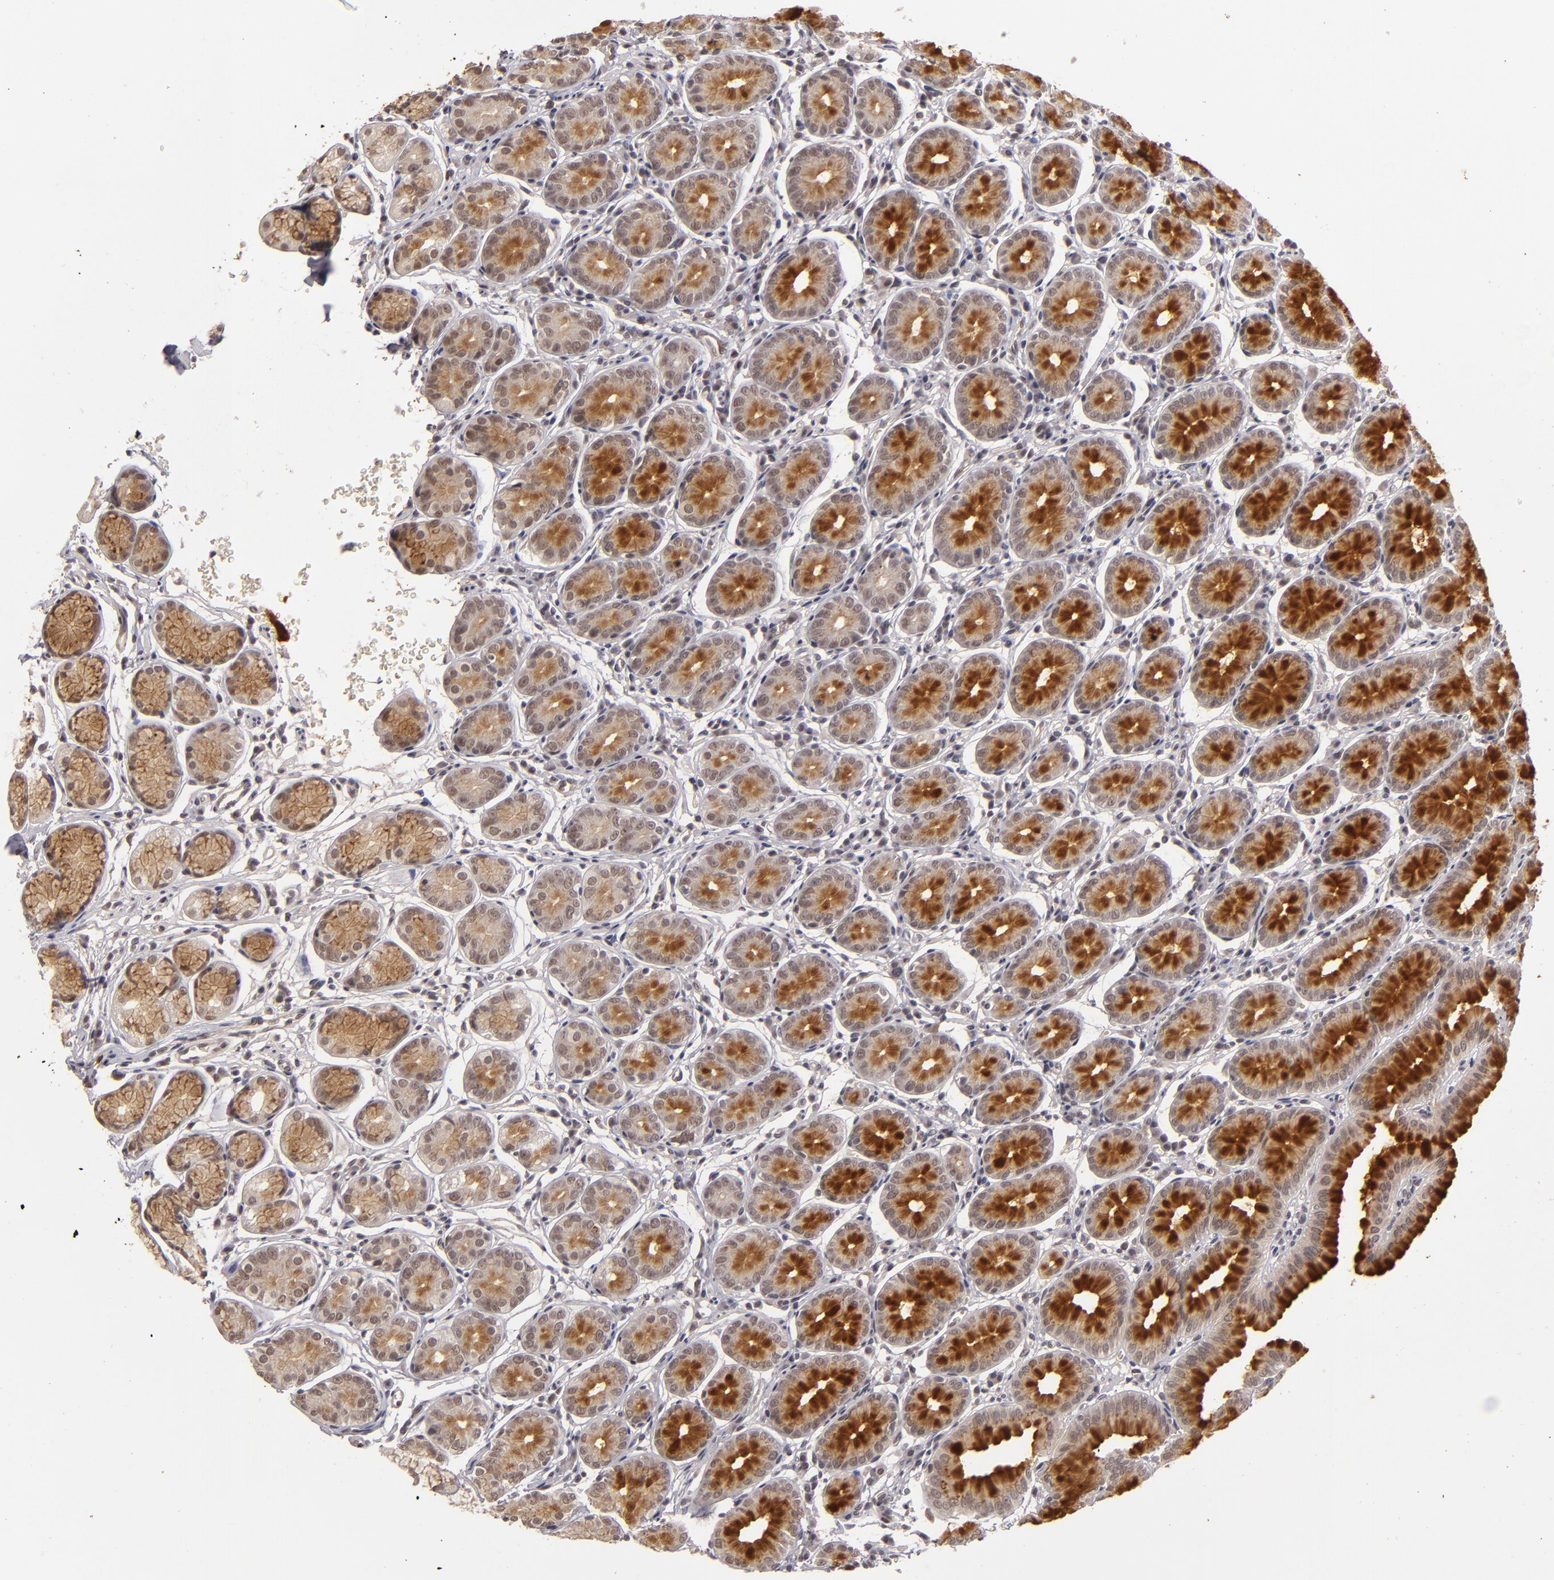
{"staining": {"intensity": "strong", "quantity": ">75%", "location": "cytoplasmic/membranous"}, "tissue": "stomach", "cell_type": "Glandular cells", "image_type": "normal", "snomed": [{"axis": "morphology", "description": "Normal tissue, NOS"}, {"axis": "topography", "description": "Stomach"}], "caption": "Stomach was stained to show a protein in brown. There is high levels of strong cytoplasmic/membranous expression in approximately >75% of glandular cells. (DAB (3,3'-diaminobenzidine) = brown stain, brightfield microscopy at high magnification).", "gene": "DFFA", "patient": {"sex": "male", "age": 42}}